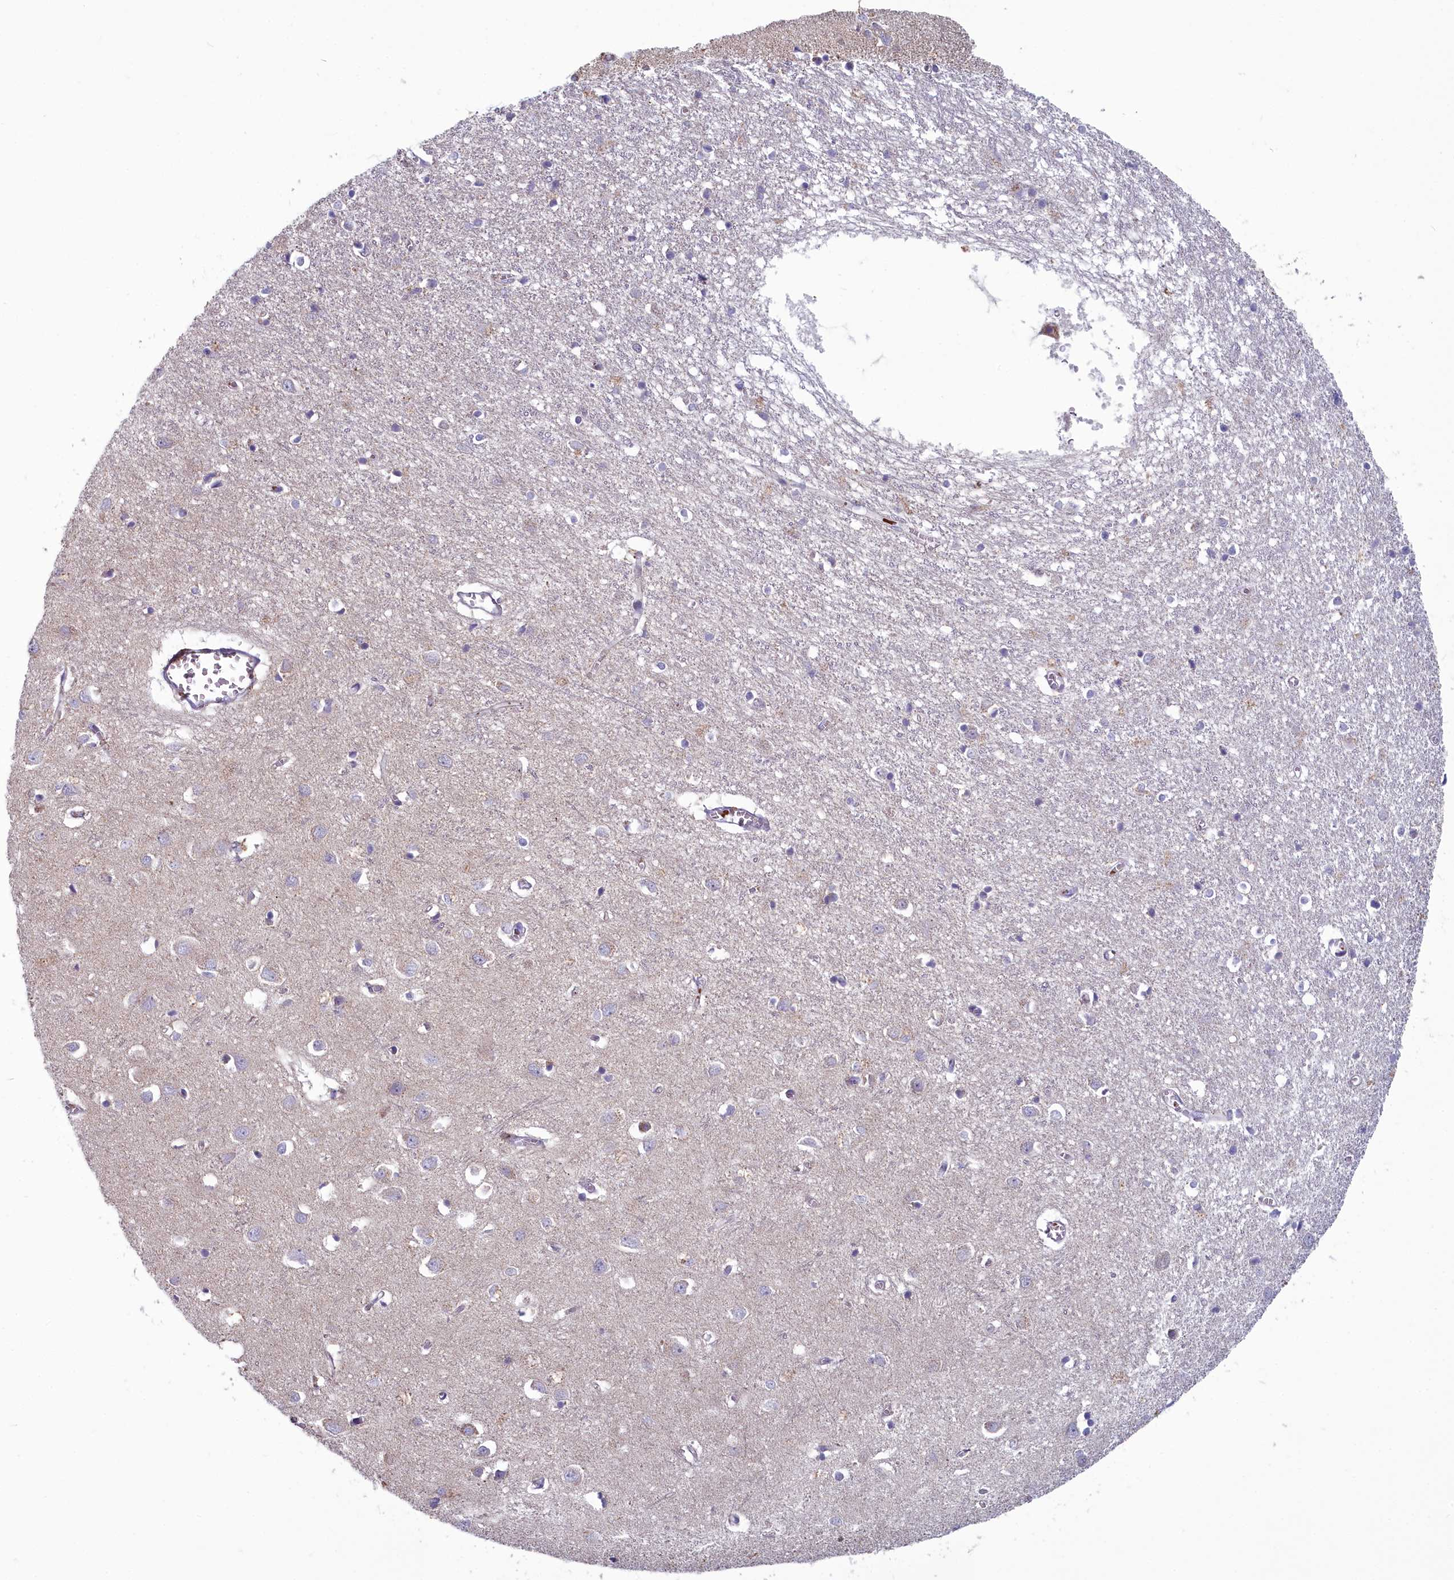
{"staining": {"intensity": "negative", "quantity": "none", "location": "none"}, "tissue": "cerebral cortex", "cell_type": "Endothelial cells", "image_type": "normal", "snomed": [{"axis": "morphology", "description": "Normal tissue, NOS"}, {"axis": "topography", "description": "Cerebral cortex"}], "caption": "Protein analysis of unremarkable cerebral cortex shows no significant positivity in endothelial cells. Nuclei are stained in blue.", "gene": "INSYN2A", "patient": {"sex": "female", "age": 64}}